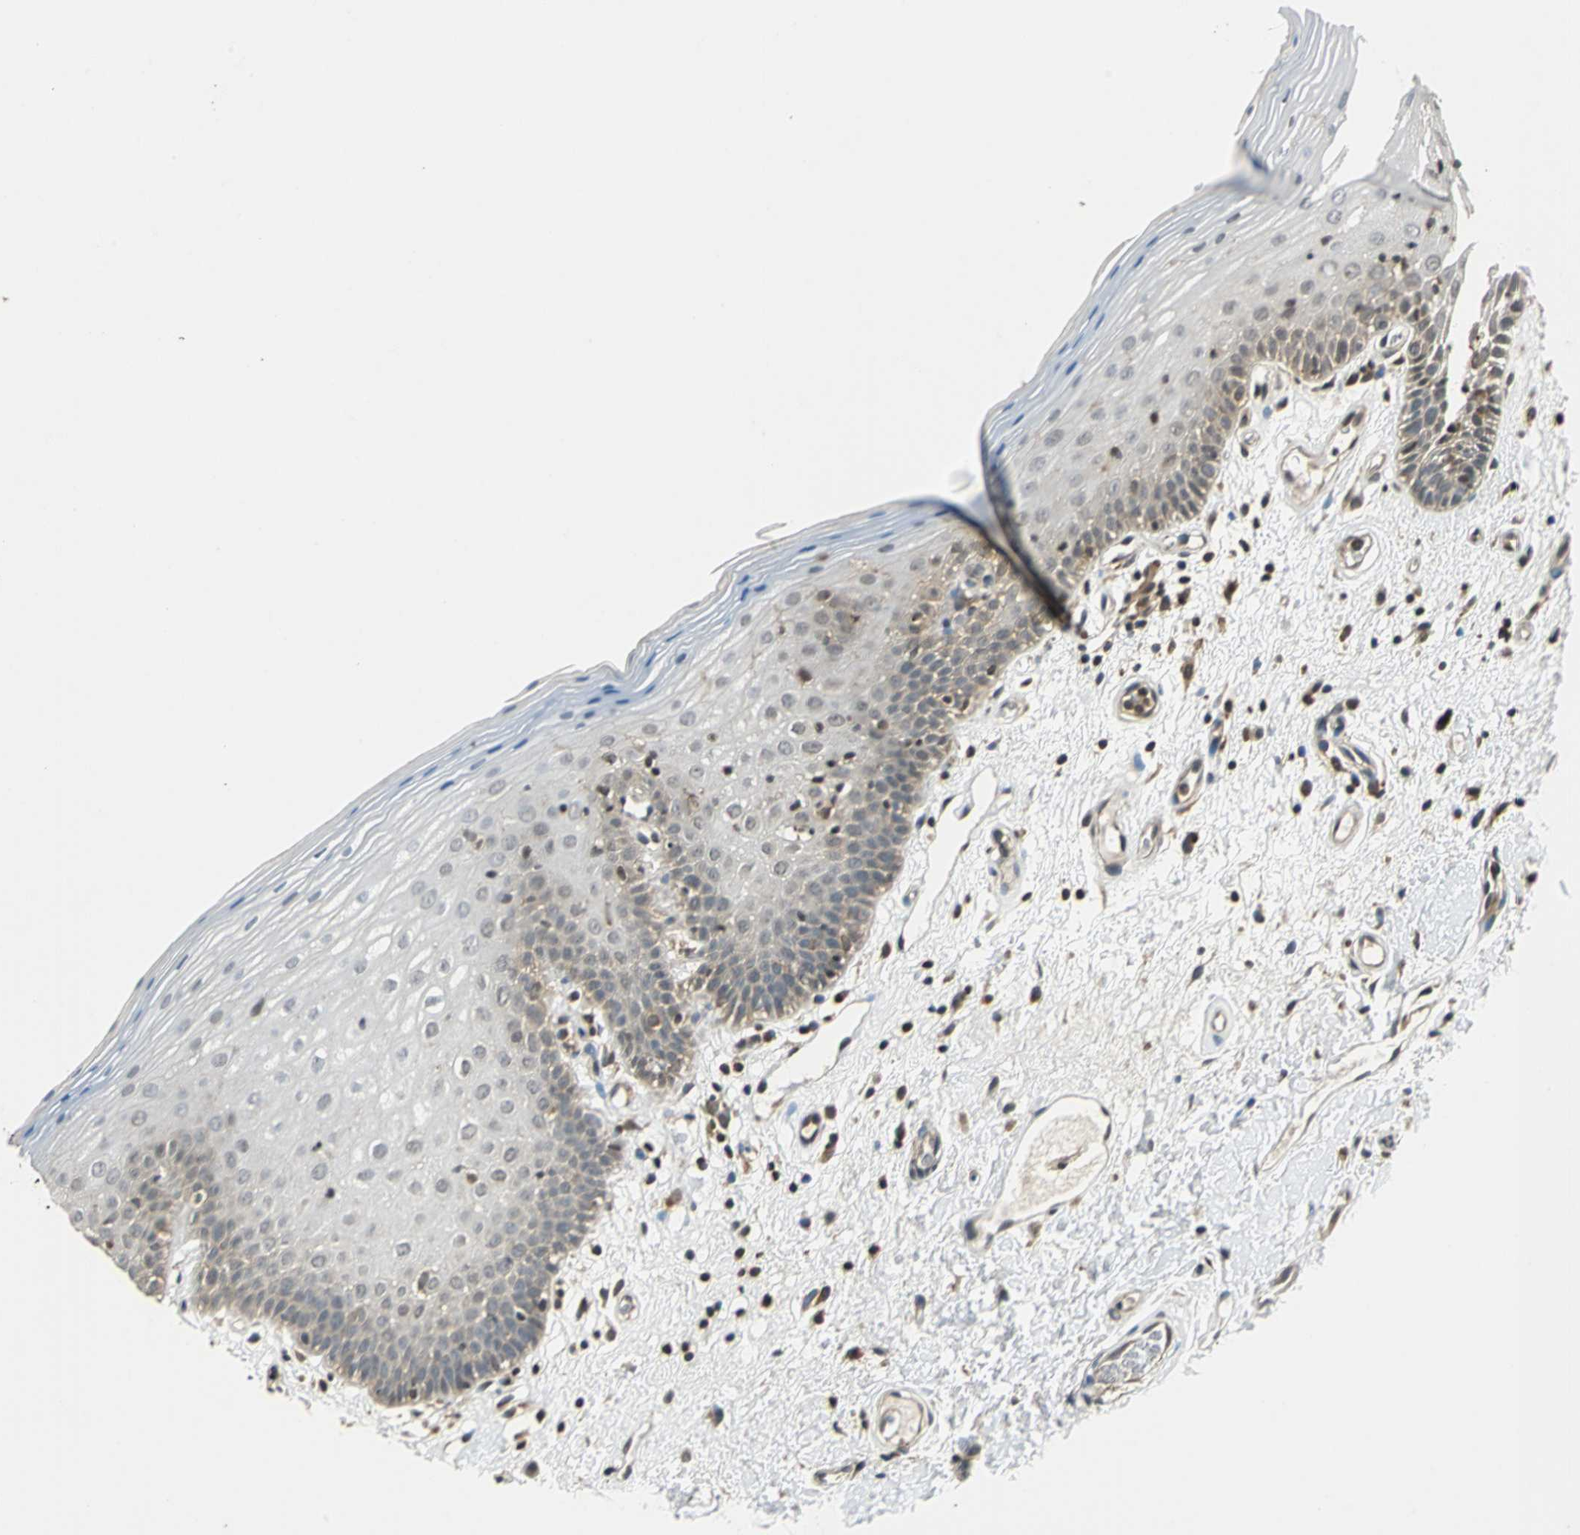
{"staining": {"intensity": "weak", "quantity": "25%-75%", "location": "cytoplasmic/membranous,nuclear"}, "tissue": "oral mucosa", "cell_type": "Squamous epithelial cells", "image_type": "normal", "snomed": [{"axis": "morphology", "description": "Normal tissue, NOS"}, {"axis": "morphology", "description": "Squamous cell carcinoma, NOS"}, {"axis": "topography", "description": "Skeletal muscle"}, {"axis": "topography", "description": "Oral tissue"}, {"axis": "topography", "description": "Head-Neck"}], "caption": "Brown immunohistochemical staining in unremarkable oral mucosa demonstrates weak cytoplasmic/membranous,nuclear expression in about 25%-75% of squamous epithelial cells. (DAB (3,3'-diaminobenzidine) IHC, brown staining for protein, blue staining for nuclei).", "gene": "ARPC3", "patient": {"sex": "male", "age": 71}}